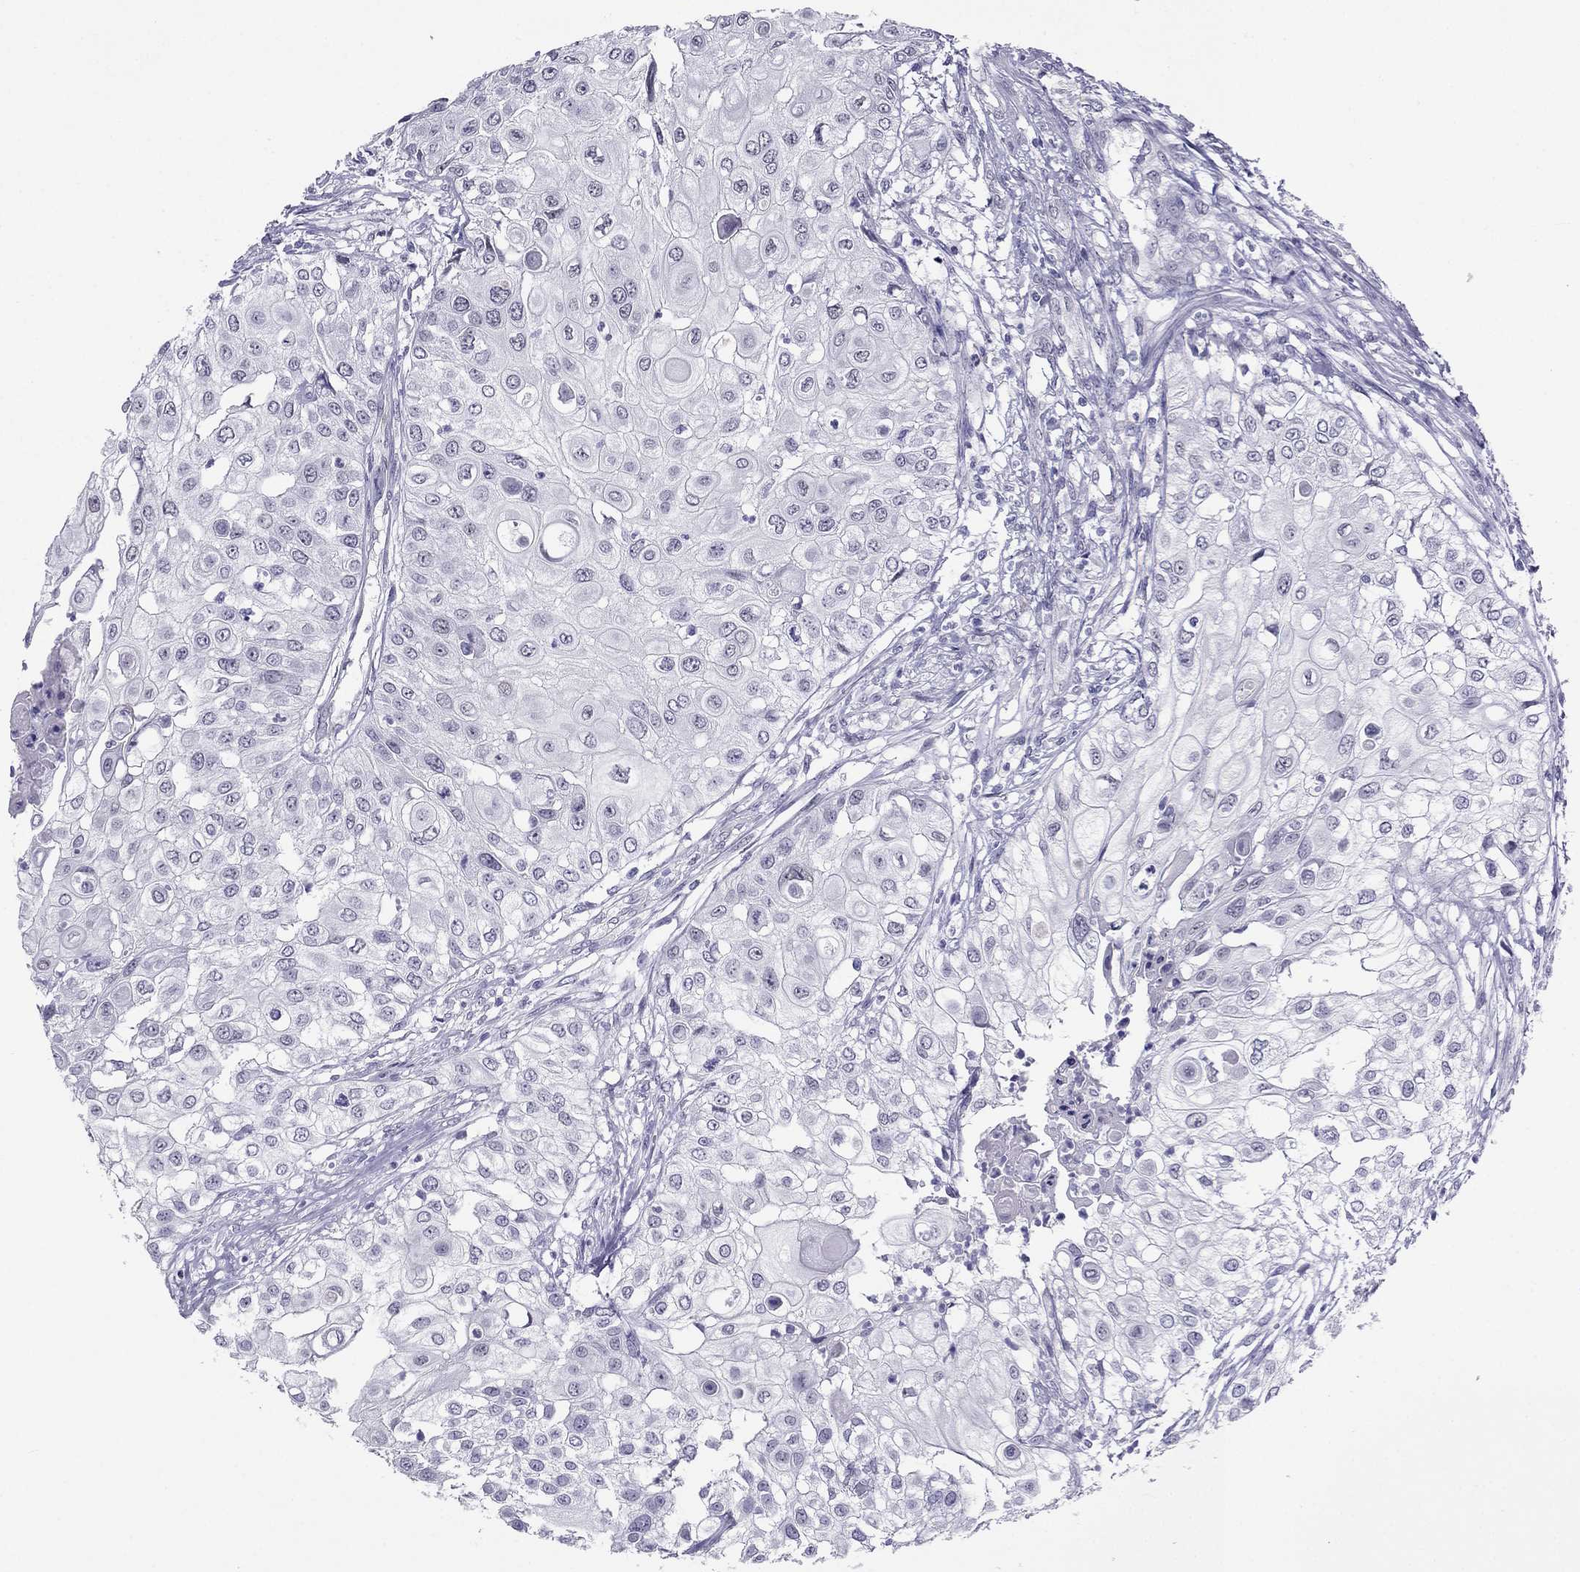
{"staining": {"intensity": "negative", "quantity": "none", "location": "none"}, "tissue": "urothelial cancer", "cell_type": "Tumor cells", "image_type": "cancer", "snomed": [{"axis": "morphology", "description": "Urothelial carcinoma, High grade"}, {"axis": "topography", "description": "Urinary bladder"}], "caption": "High power microscopy photomicrograph of an immunohistochemistry image of urothelial cancer, revealing no significant staining in tumor cells.", "gene": "CROCC2", "patient": {"sex": "female", "age": 79}}